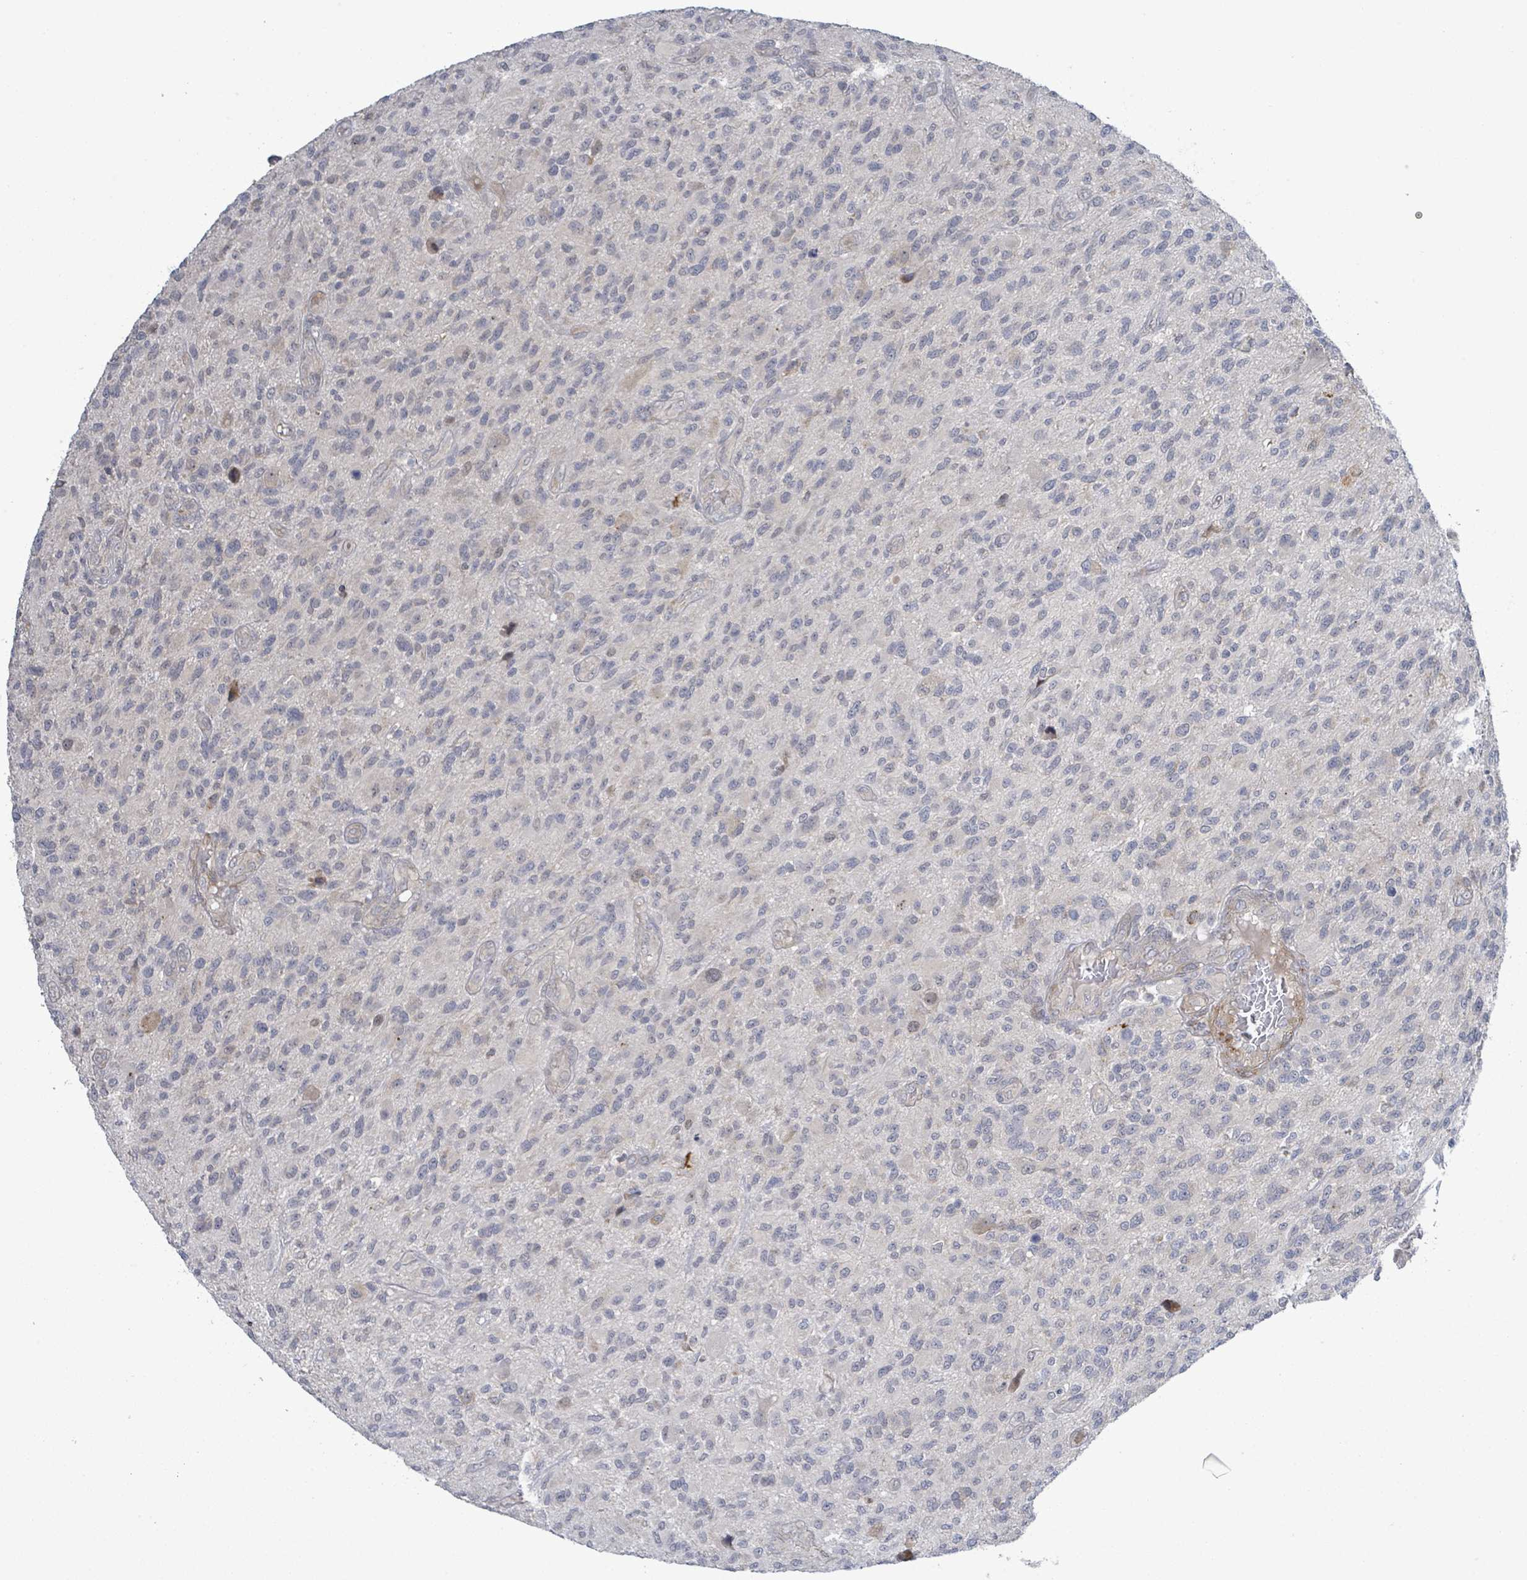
{"staining": {"intensity": "weak", "quantity": "<25%", "location": "cytoplasmic/membranous"}, "tissue": "glioma", "cell_type": "Tumor cells", "image_type": "cancer", "snomed": [{"axis": "morphology", "description": "Glioma, malignant, High grade"}, {"axis": "topography", "description": "Brain"}], "caption": "High-grade glioma (malignant) was stained to show a protein in brown. There is no significant positivity in tumor cells.", "gene": "SLIT3", "patient": {"sex": "male", "age": 47}}